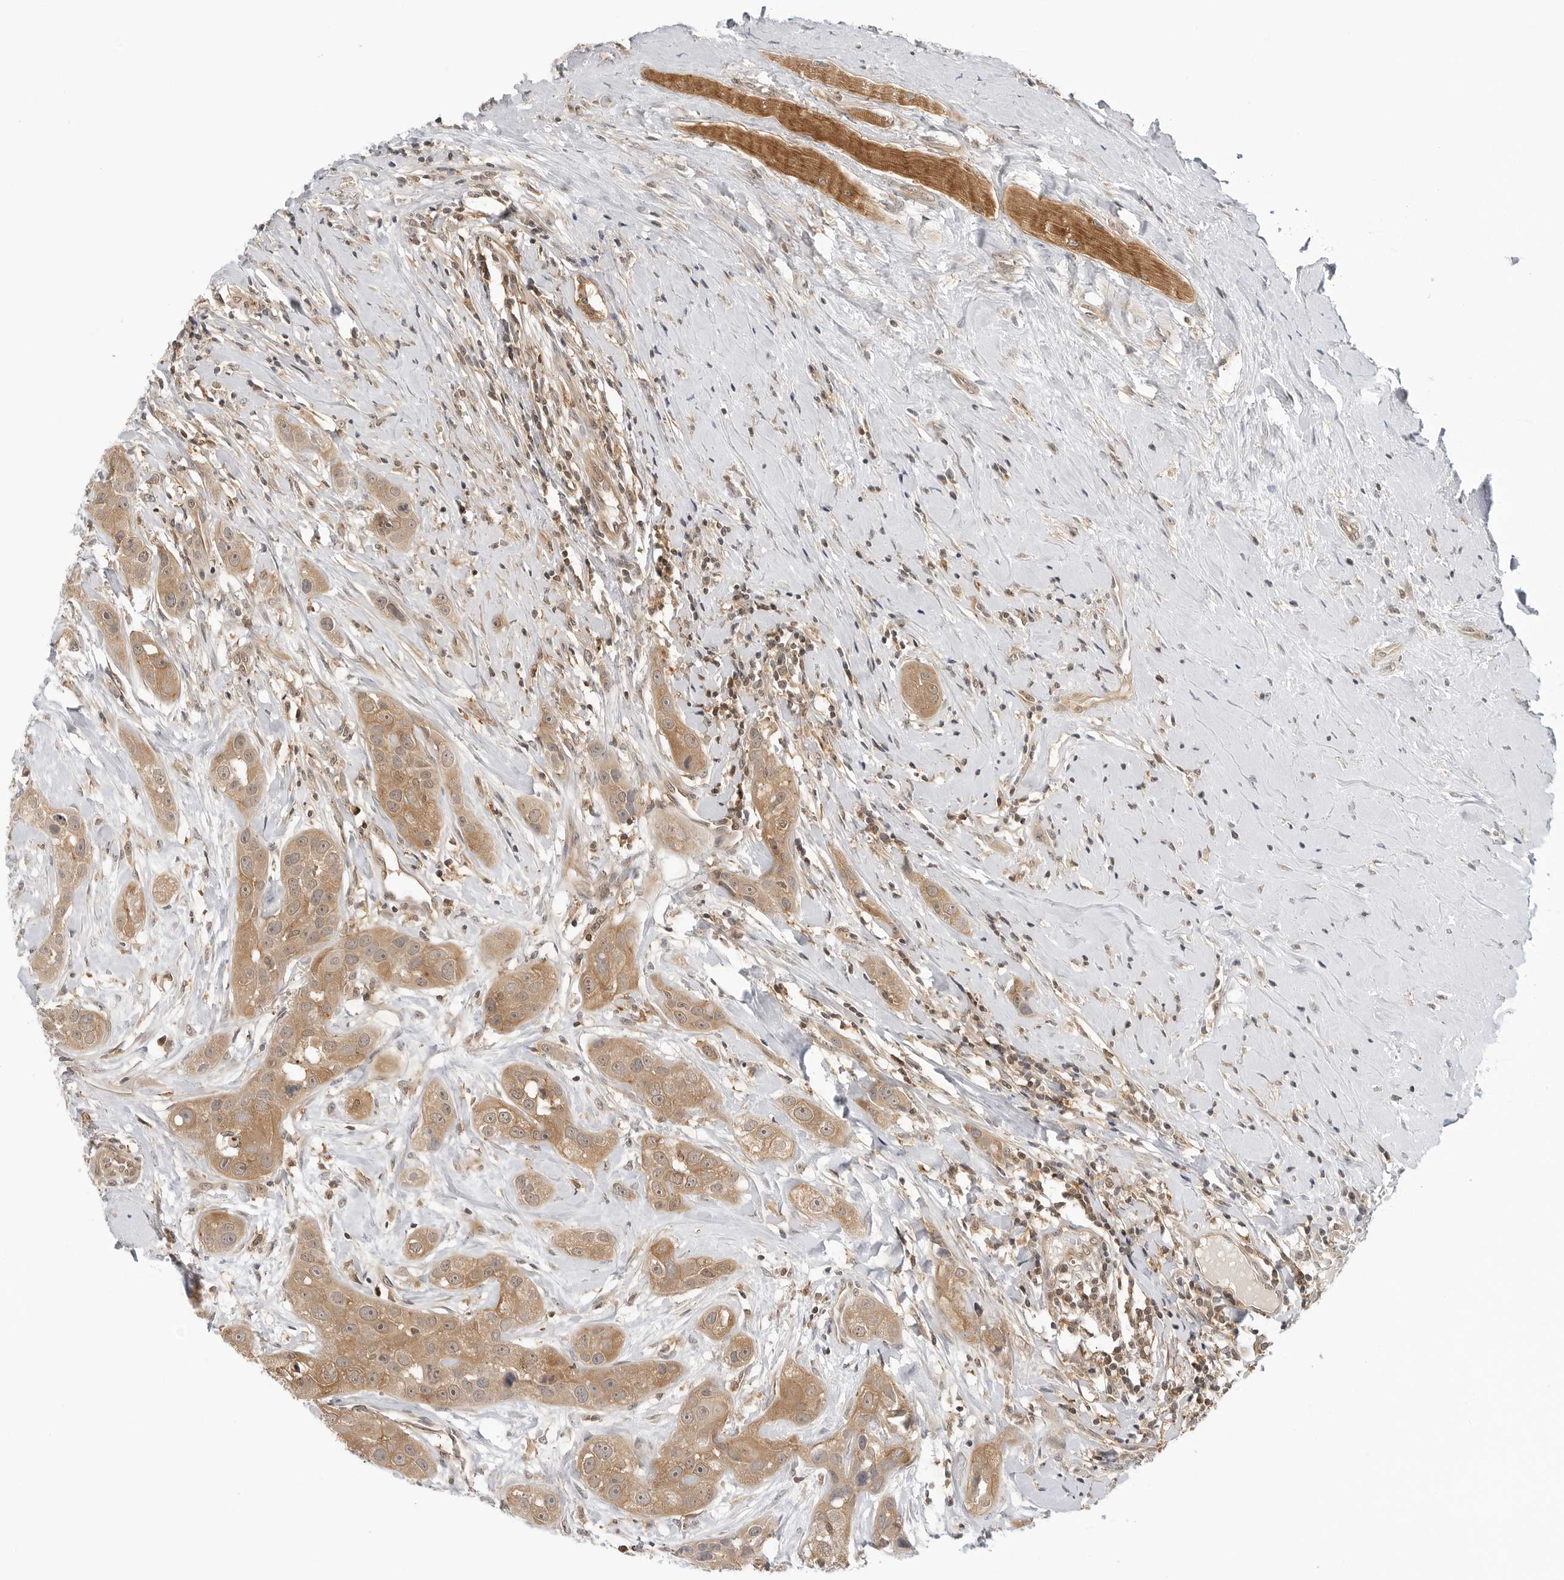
{"staining": {"intensity": "moderate", "quantity": ">75%", "location": "cytoplasmic/membranous"}, "tissue": "head and neck cancer", "cell_type": "Tumor cells", "image_type": "cancer", "snomed": [{"axis": "morphology", "description": "Normal tissue, NOS"}, {"axis": "morphology", "description": "Squamous cell carcinoma, NOS"}, {"axis": "topography", "description": "Skeletal muscle"}, {"axis": "topography", "description": "Head-Neck"}], "caption": "Squamous cell carcinoma (head and neck) stained for a protein reveals moderate cytoplasmic/membranous positivity in tumor cells.", "gene": "MAP2K5", "patient": {"sex": "male", "age": 51}}